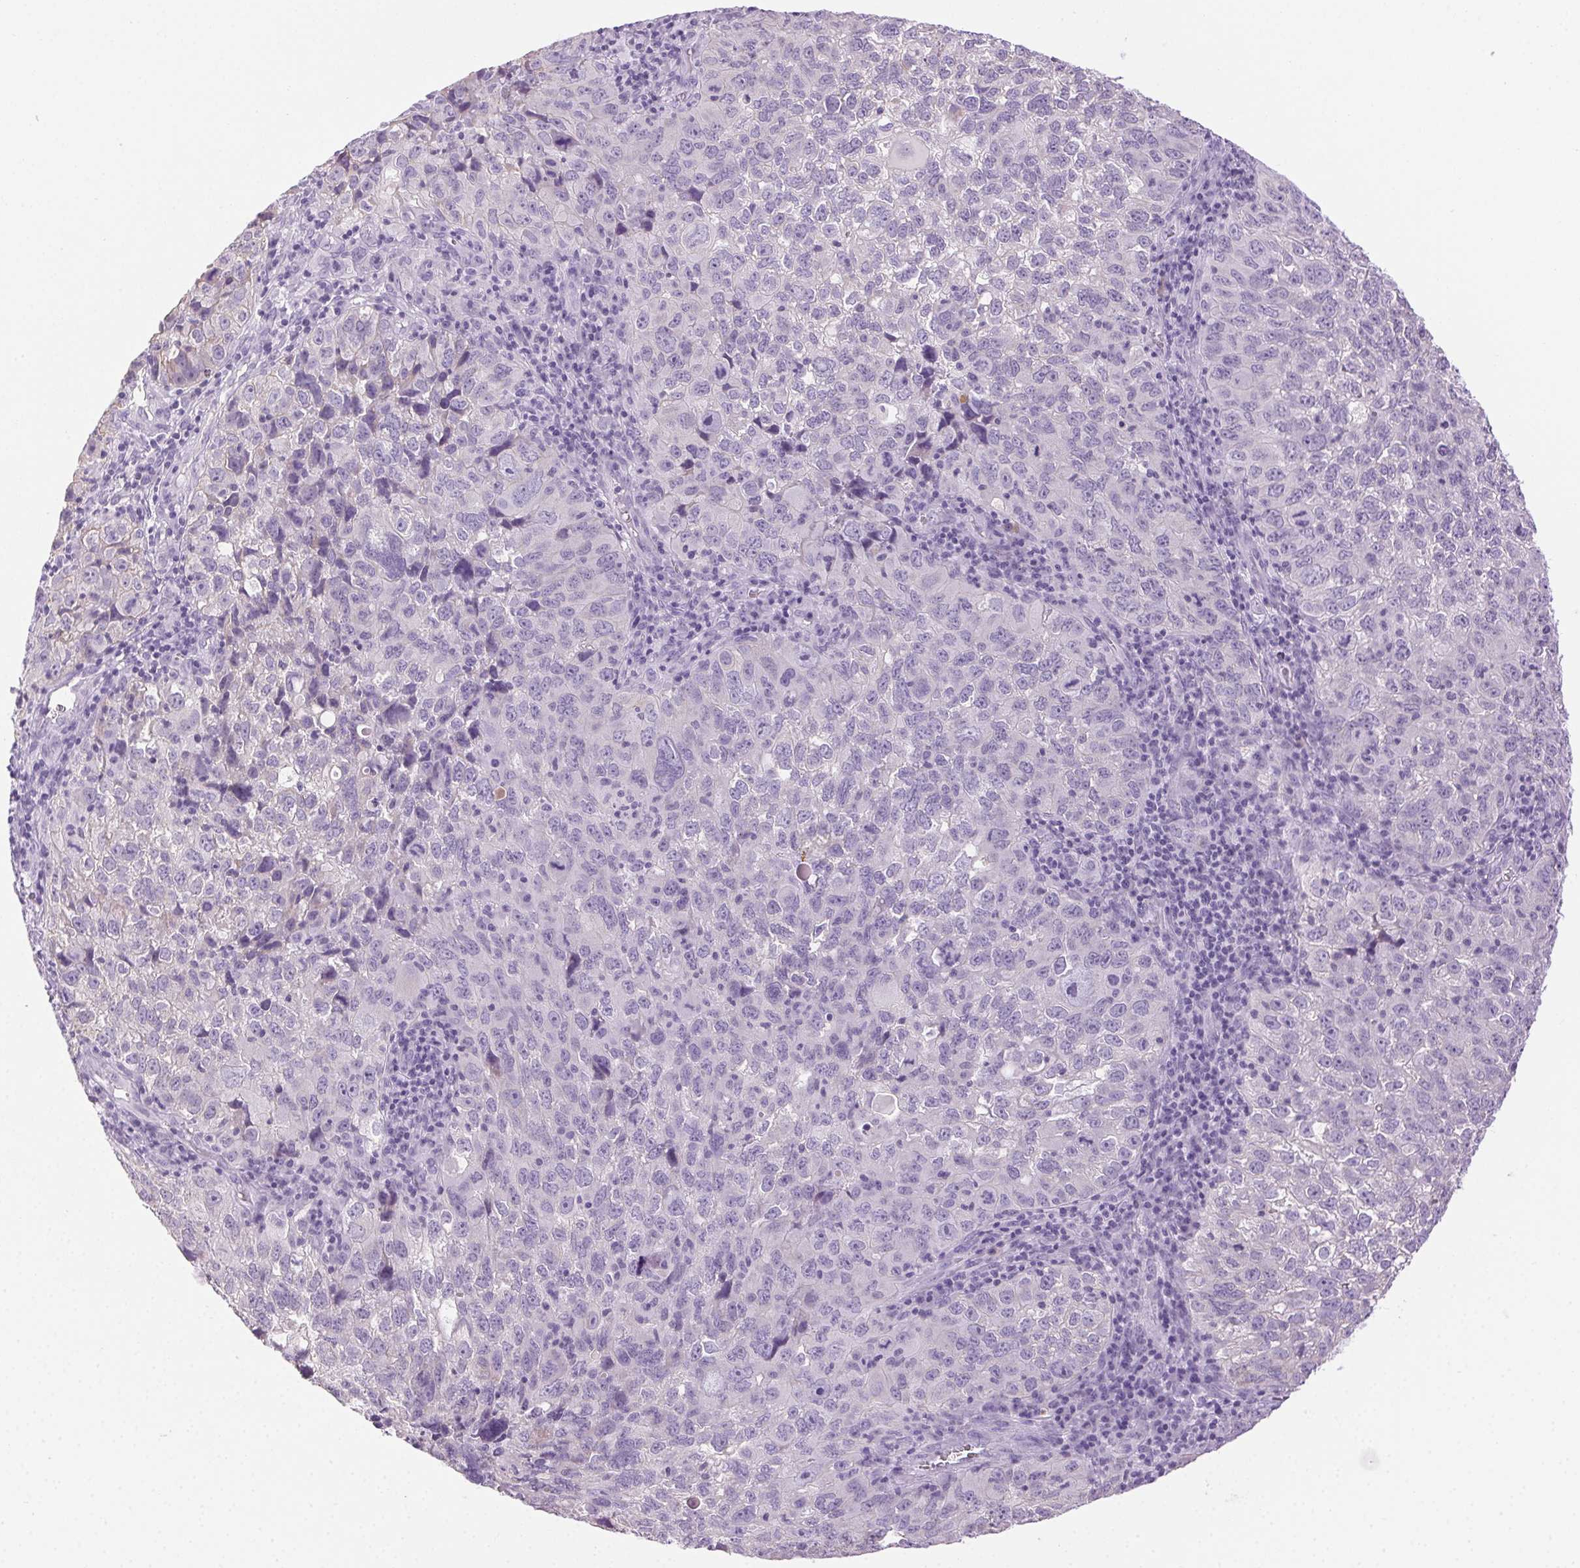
{"staining": {"intensity": "negative", "quantity": "none", "location": "none"}, "tissue": "cervical cancer", "cell_type": "Tumor cells", "image_type": "cancer", "snomed": [{"axis": "morphology", "description": "Squamous cell carcinoma, NOS"}, {"axis": "topography", "description": "Cervix"}], "caption": "A histopathology image of human cervical squamous cell carcinoma is negative for staining in tumor cells.", "gene": "CLDN10", "patient": {"sex": "female", "age": 55}}